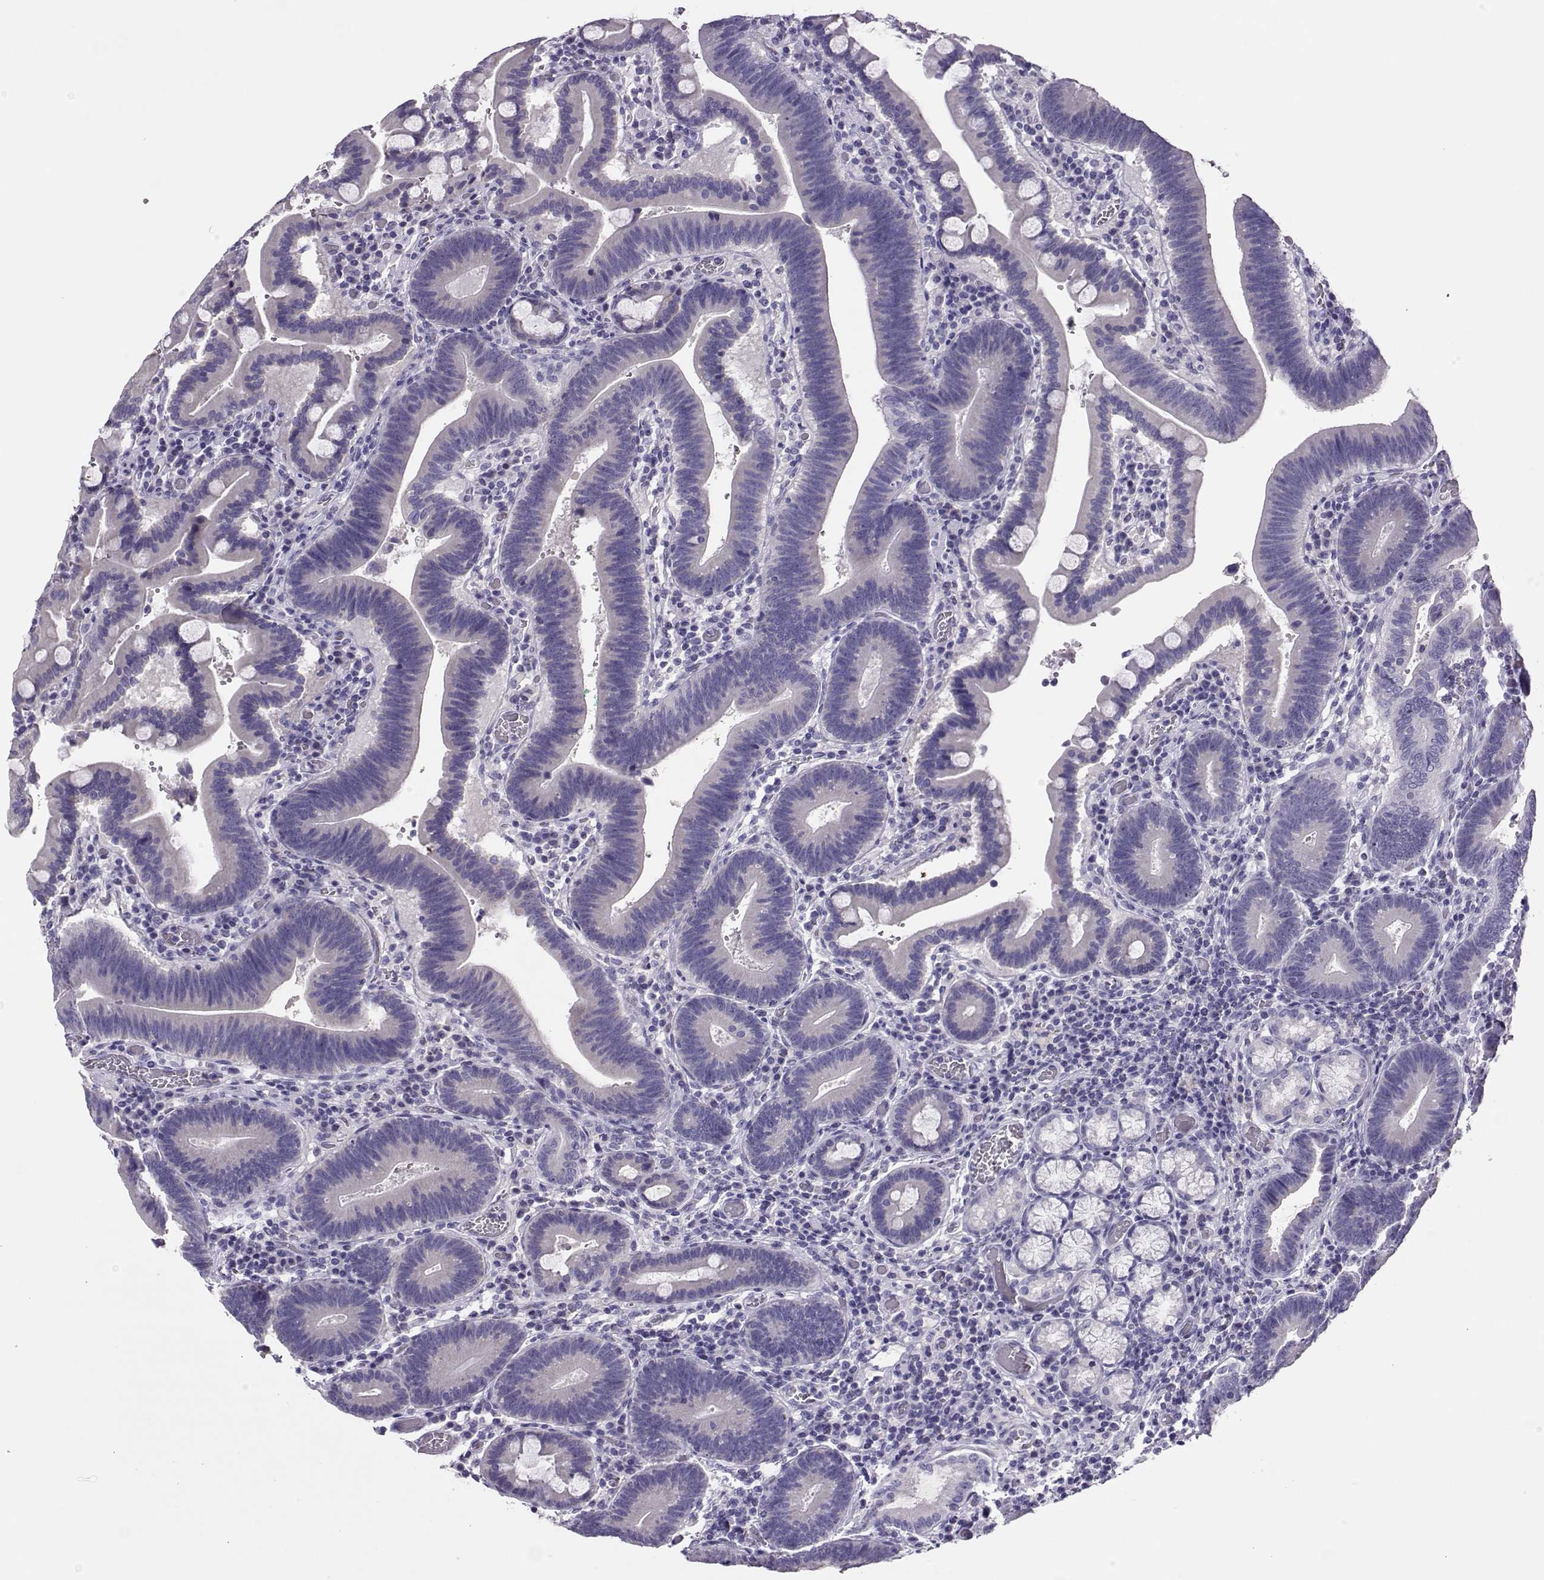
{"staining": {"intensity": "negative", "quantity": "none", "location": "none"}, "tissue": "duodenum", "cell_type": "Glandular cells", "image_type": "normal", "snomed": [{"axis": "morphology", "description": "Normal tissue, NOS"}, {"axis": "topography", "description": "Duodenum"}], "caption": "Protein analysis of unremarkable duodenum shows no significant positivity in glandular cells.", "gene": "LINGO1", "patient": {"sex": "female", "age": 62}}